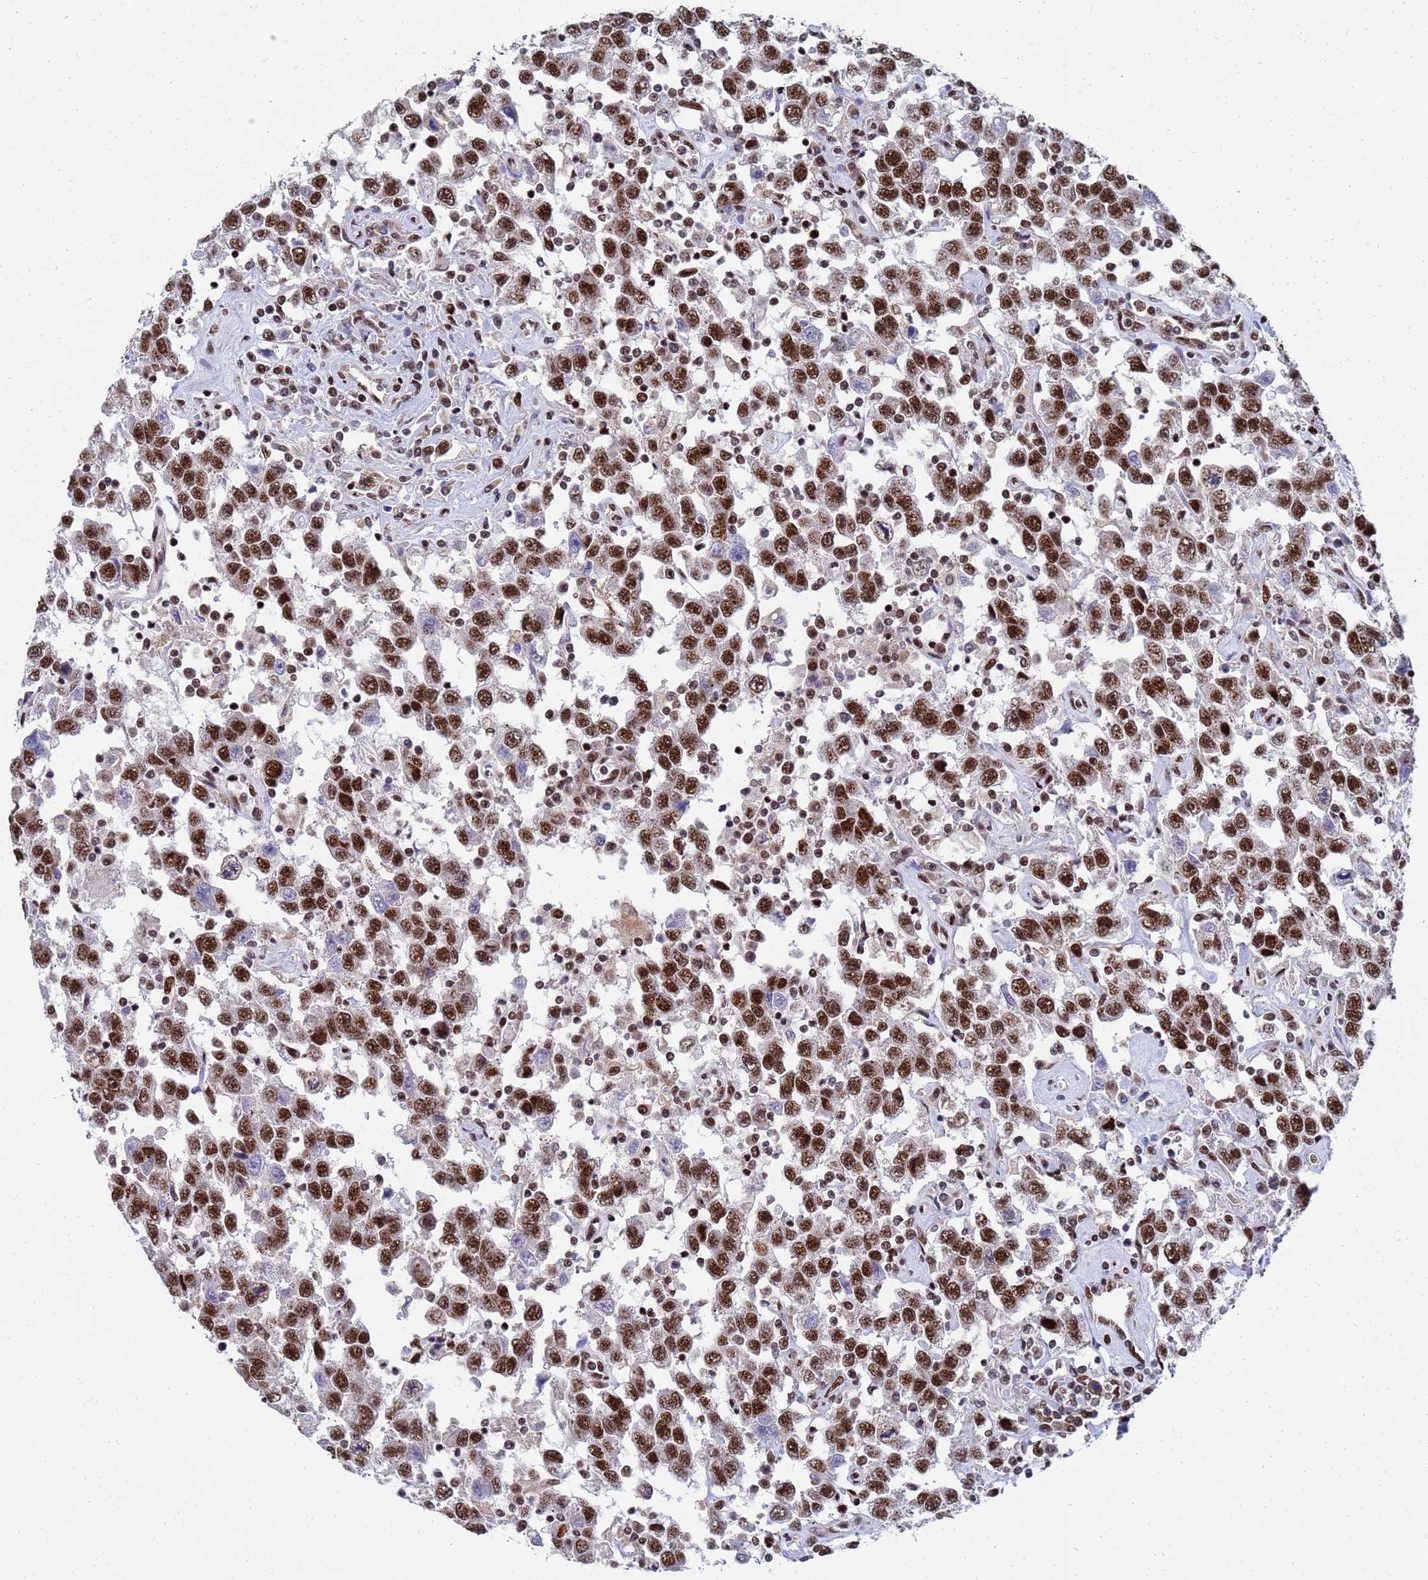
{"staining": {"intensity": "strong", "quantity": ">75%", "location": "nuclear"}, "tissue": "testis cancer", "cell_type": "Tumor cells", "image_type": "cancer", "snomed": [{"axis": "morphology", "description": "Seminoma, NOS"}, {"axis": "topography", "description": "Testis"}], "caption": "Brown immunohistochemical staining in testis seminoma shows strong nuclear expression in about >75% of tumor cells.", "gene": "AP5Z1", "patient": {"sex": "male", "age": 41}}